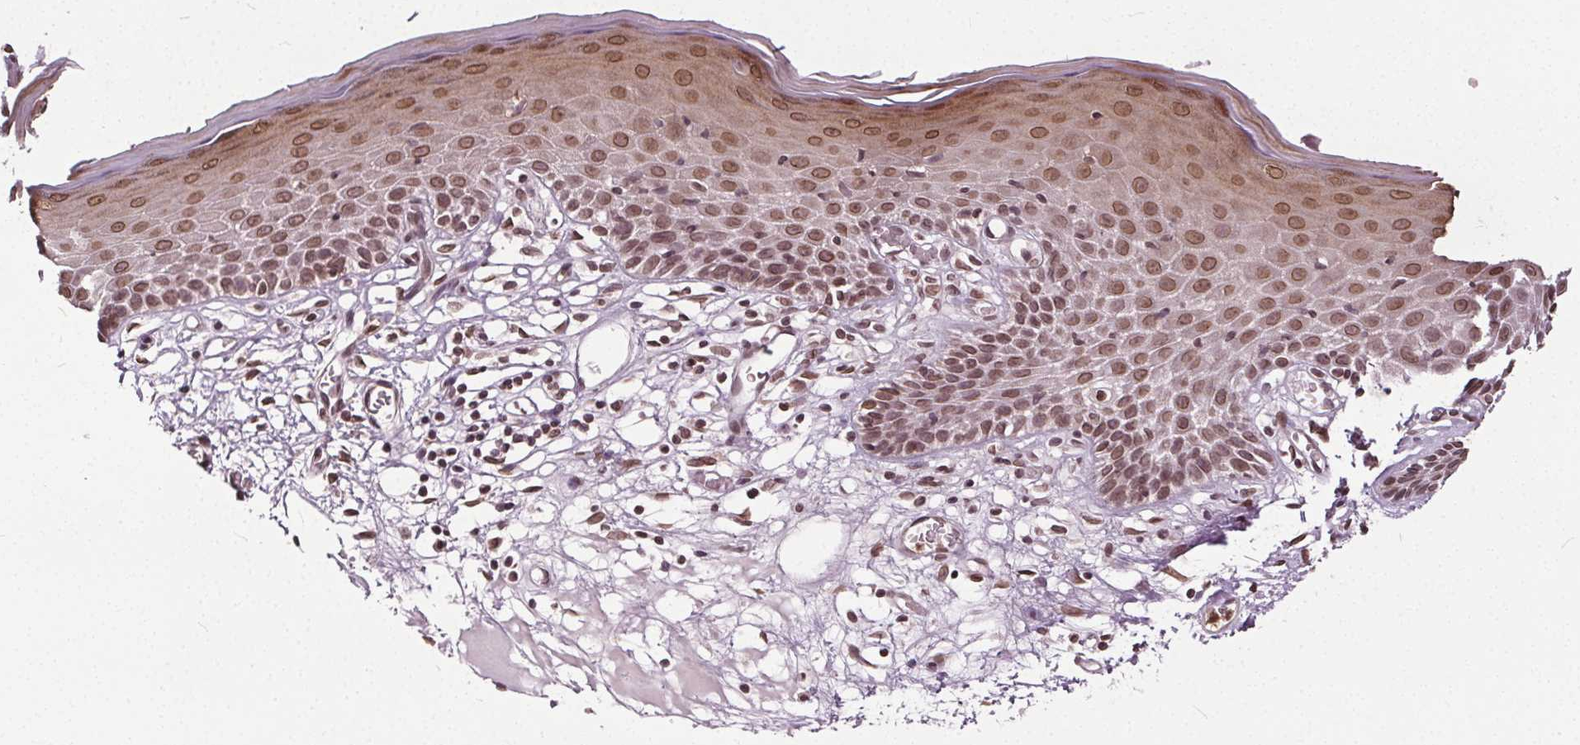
{"staining": {"intensity": "moderate", "quantity": ">75%", "location": "cytoplasmic/membranous,nuclear"}, "tissue": "skin", "cell_type": "Epidermal cells", "image_type": "normal", "snomed": [{"axis": "morphology", "description": "Normal tissue, NOS"}, {"axis": "topography", "description": "Vulva"}], "caption": "Protein positivity by immunohistochemistry (IHC) demonstrates moderate cytoplasmic/membranous,nuclear staining in about >75% of epidermal cells in unremarkable skin.", "gene": "TTC39C", "patient": {"sex": "female", "age": 68}}